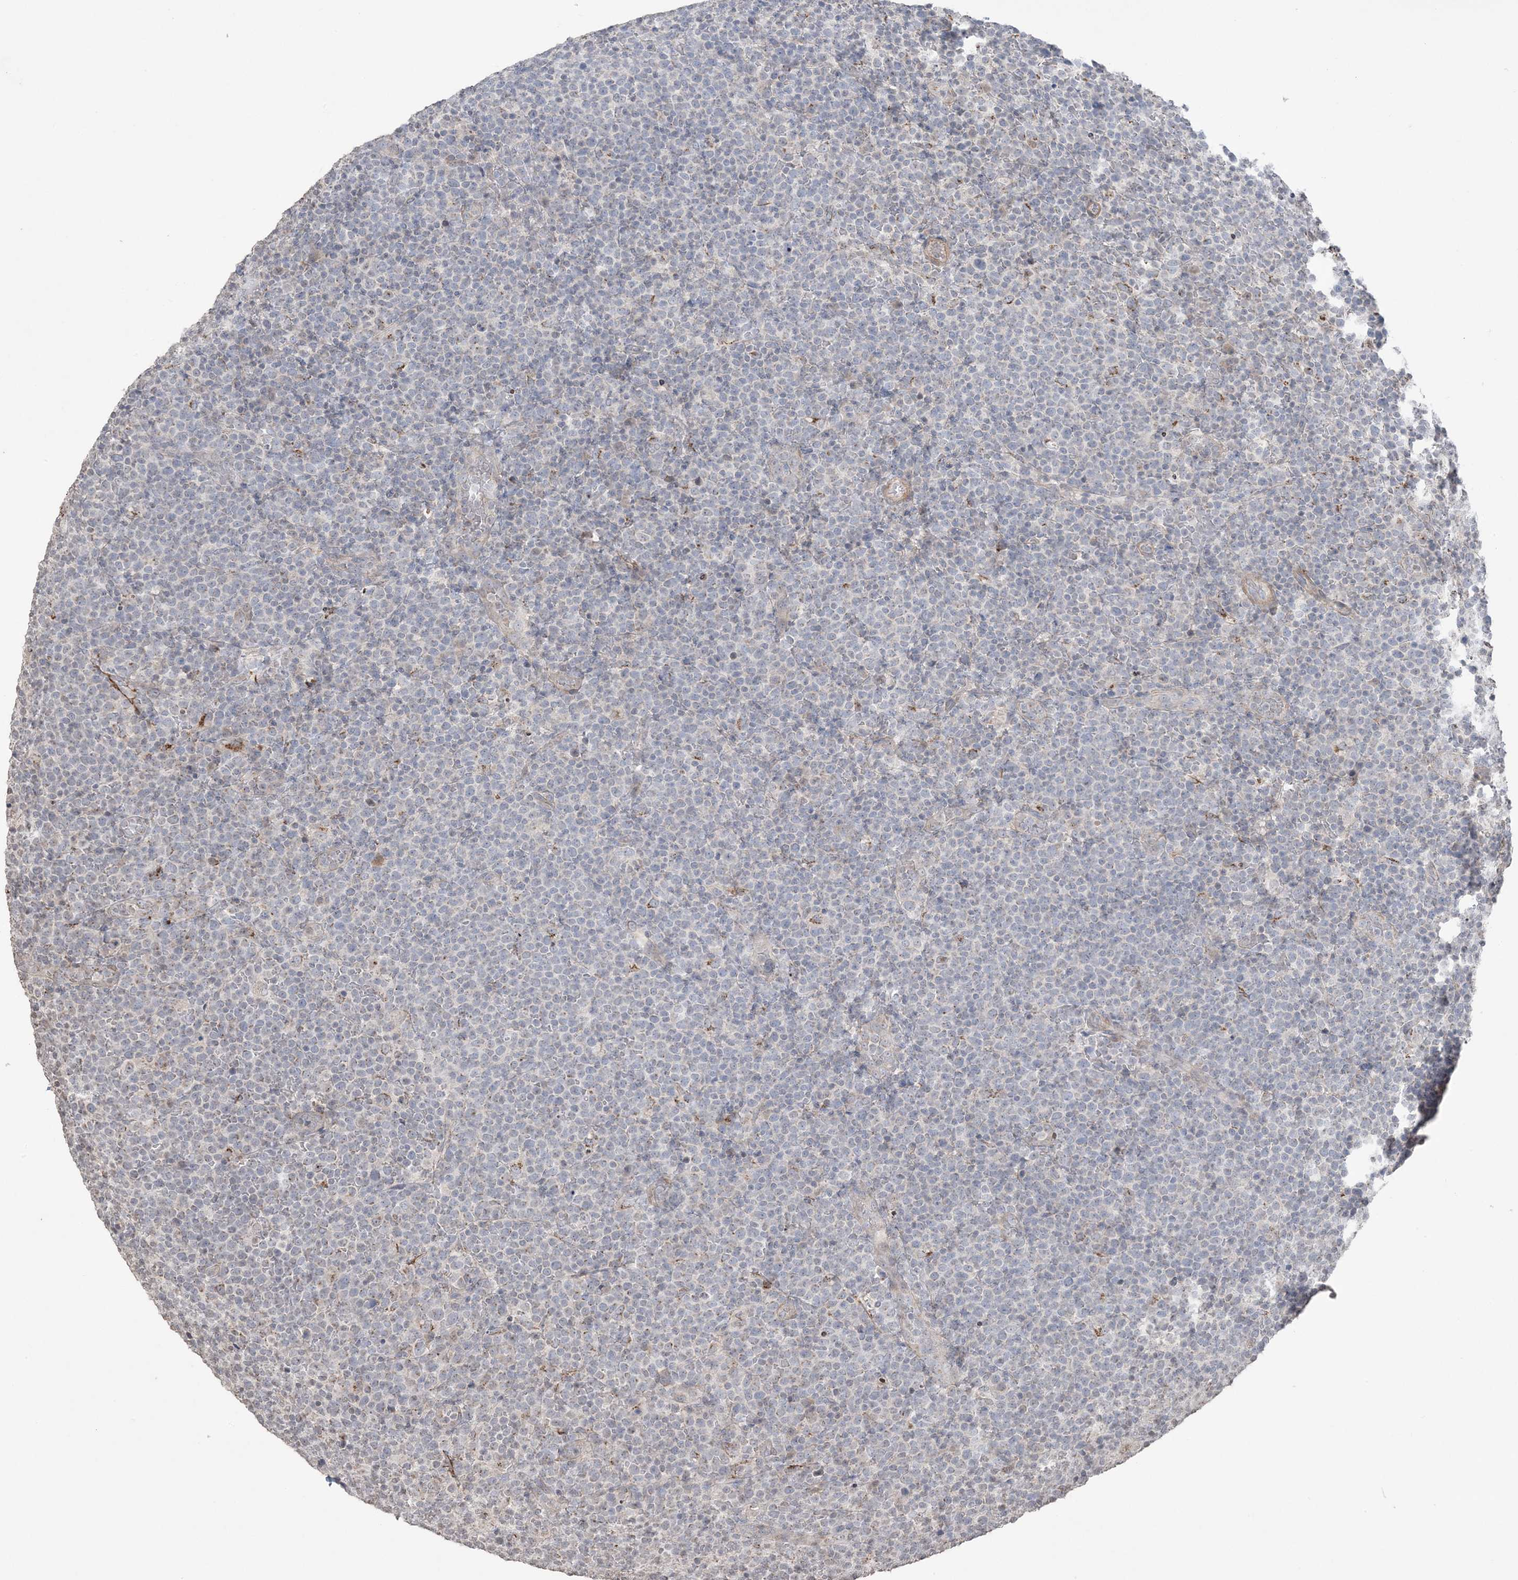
{"staining": {"intensity": "negative", "quantity": "none", "location": "none"}, "tissue": "lymphoma", "cell_type": "Tumor cells", "image_type": "cancer", "snomed": [{"axis": "morphology", "description": "Malignant lymphoma, non-Hodgkin's type, High grade"}, {"axis": "topography", "description": "Lymph node"}], "caption": "Immunohistochemical staining of malignant lymphoma, non-Hodgkin's type (high-grade) displays no significant positivity in tumor cells. (Stains: DAB (3,3'-diaminobenzidine) immunohistochemistry with hematoxylin counter stain, Microscopy: brightfield microscopy at high magnification).", "gene": "XRN1", "patient": {"sex": "male", "age": 61}}